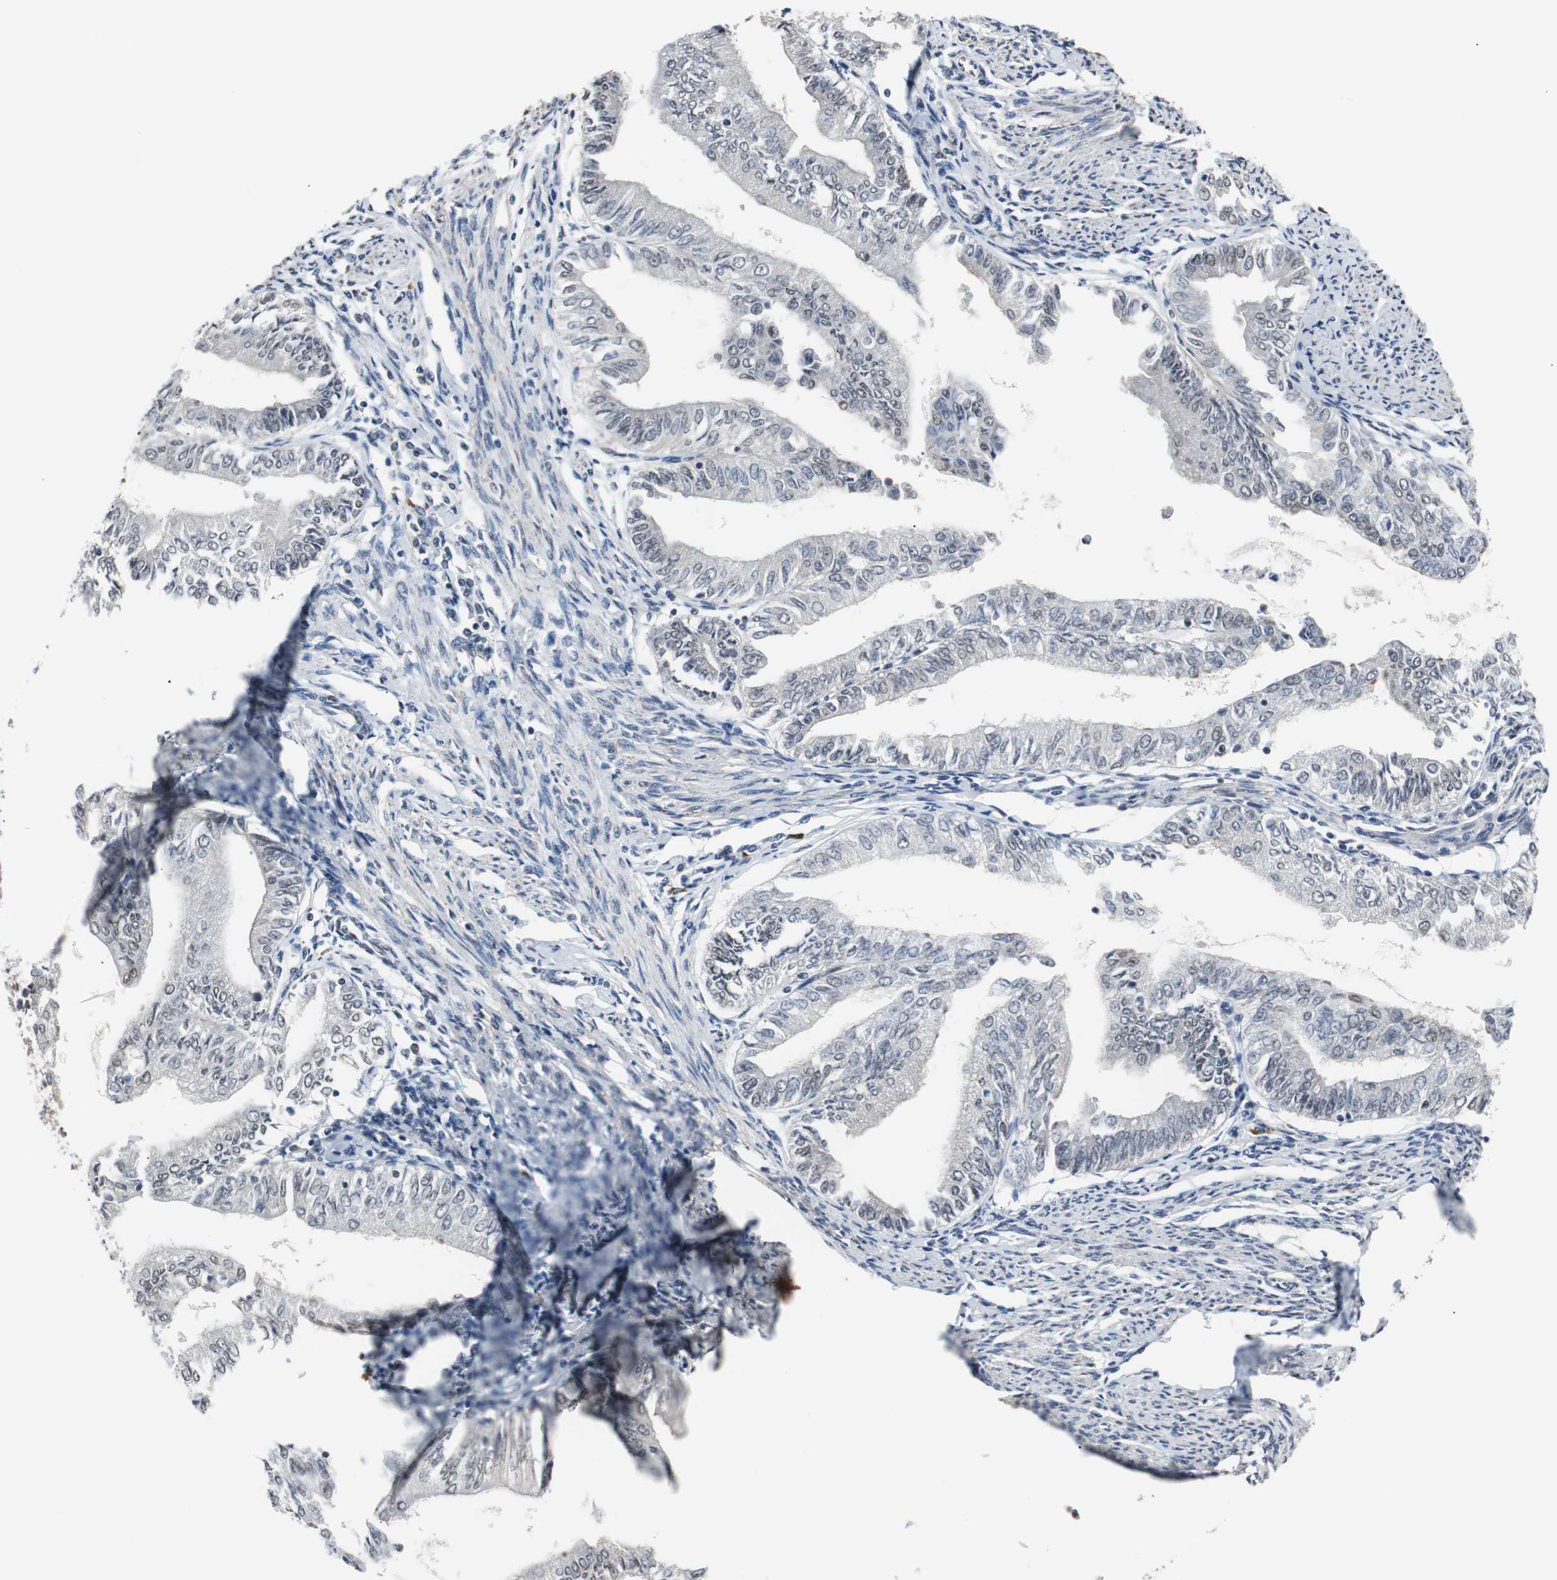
{"staining": {"intensity": "negative", "quantity": "none", "location": "none"}, "tissue": "endometrial cancer", "cell_type": "Tumor cells", "image_type": "cancer", "snomed": [{"axis": "morphology", "description": "Adenocarcinoma, NOS"}, {"axis": "topography", "description": "Endometrium"}], "caption": "Histopathology image shows no significant protein positivity in tumor cells of endometrial adenocarcinoma.", "gene": "TAF7", "patient": {"sex": "female", "age": 66}}